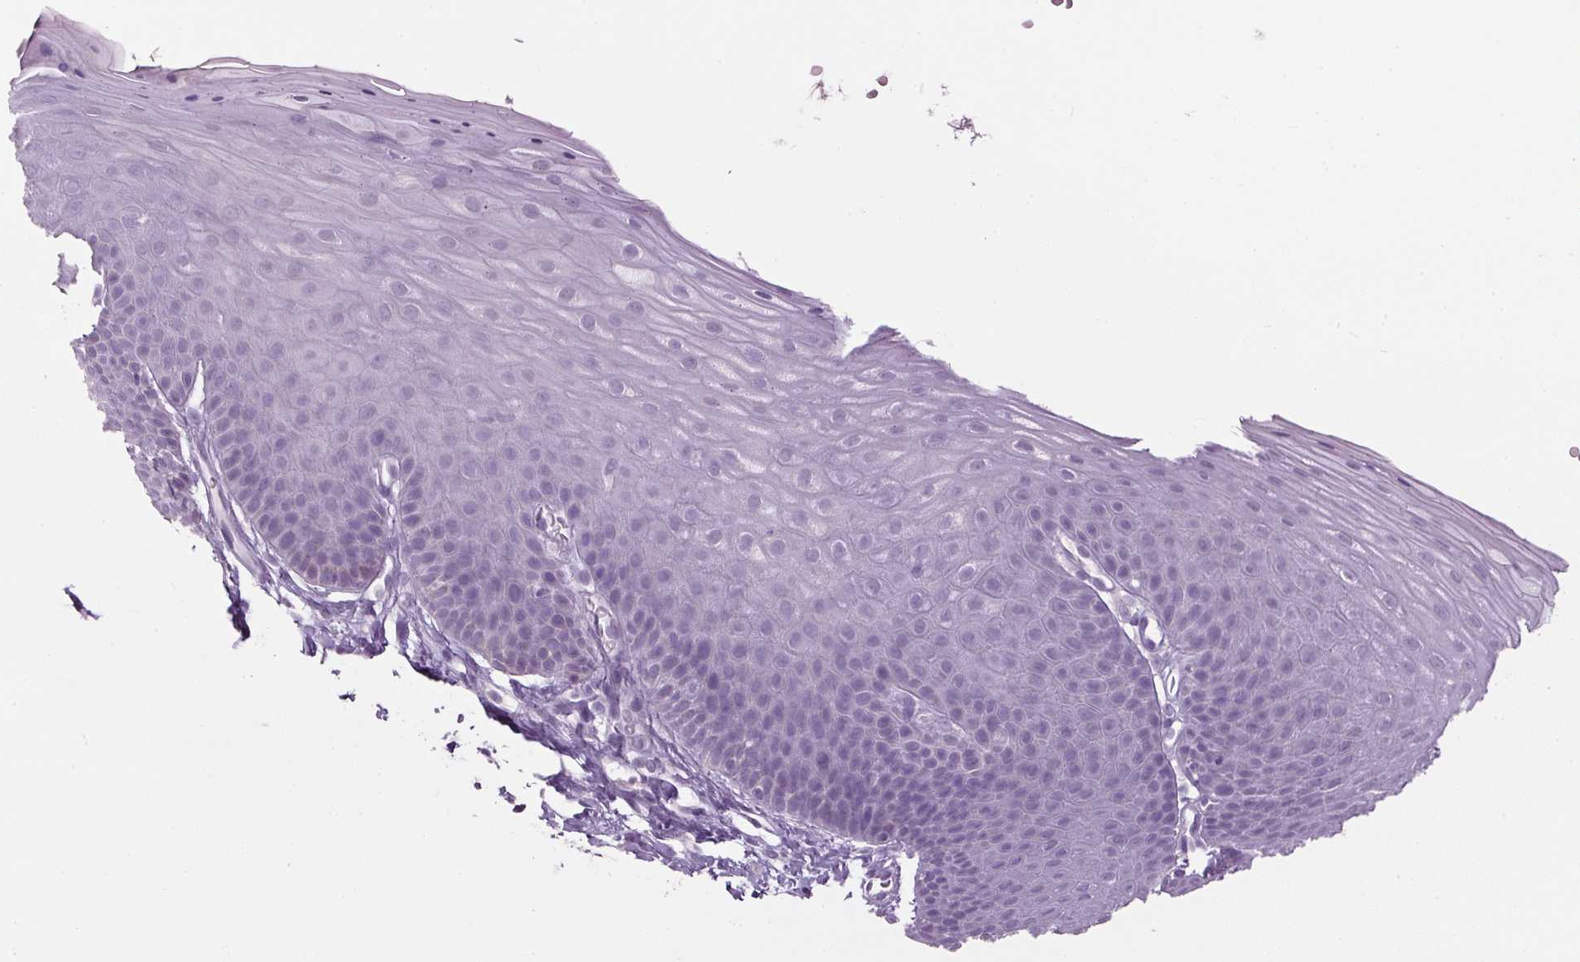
{"staining": {"intensity": "negative", "quantity": "none", "location": "none"}, "tissue": "skin", "cell_type": "Epidermal cells", "image_type": "normal", "snomed": [{"axis": "morphology", "description": "Normal tissue, NOS"}, {"axis": "topography", "description": "Anal"}], "caption": "Photomicrograph shows no protein staining in epidermal cells of normal skin. Nuclei are stained in blue.", "gene": "PPP1R1A", "patient": {"sex": "male", "age": 53}}